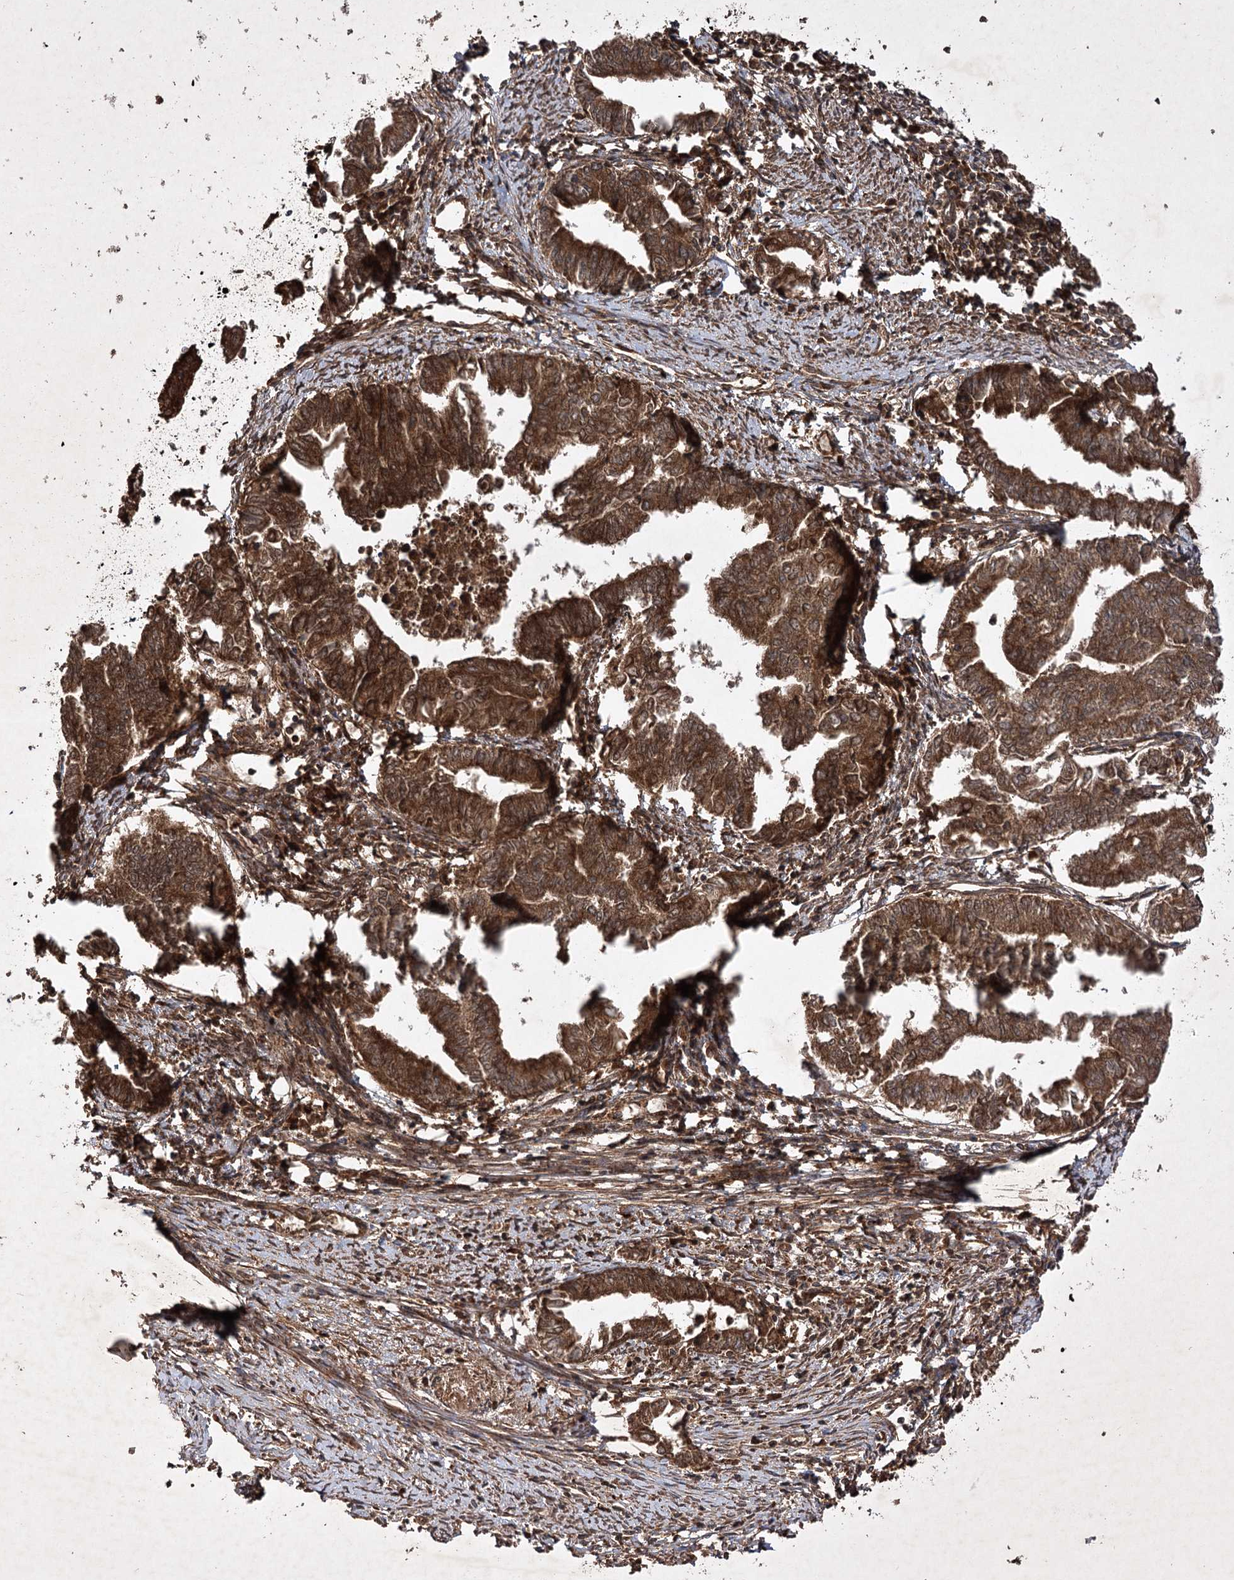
{"staining": {"intensity": "strong", "quantity": ">75%", "location": "cytoplasmic/membranous"}, "tissue": "endometrial cancer", "cell_type": "Tumor cells", "image_type": "cancer", "snomed": [{"axis": "morphology", "description": "Adenocarcinoma, NOS"}, {"axis": "topography", "description": "Endometrium"}], "caption": "Endometrial cancer was stained to show a protein in brown. There is high levels of strong cytoplasmic/membranous expression in approximately >75% of tumor cells.", "gene": "DNAJC13", "patient": {"sex": "female", "age": 79}}